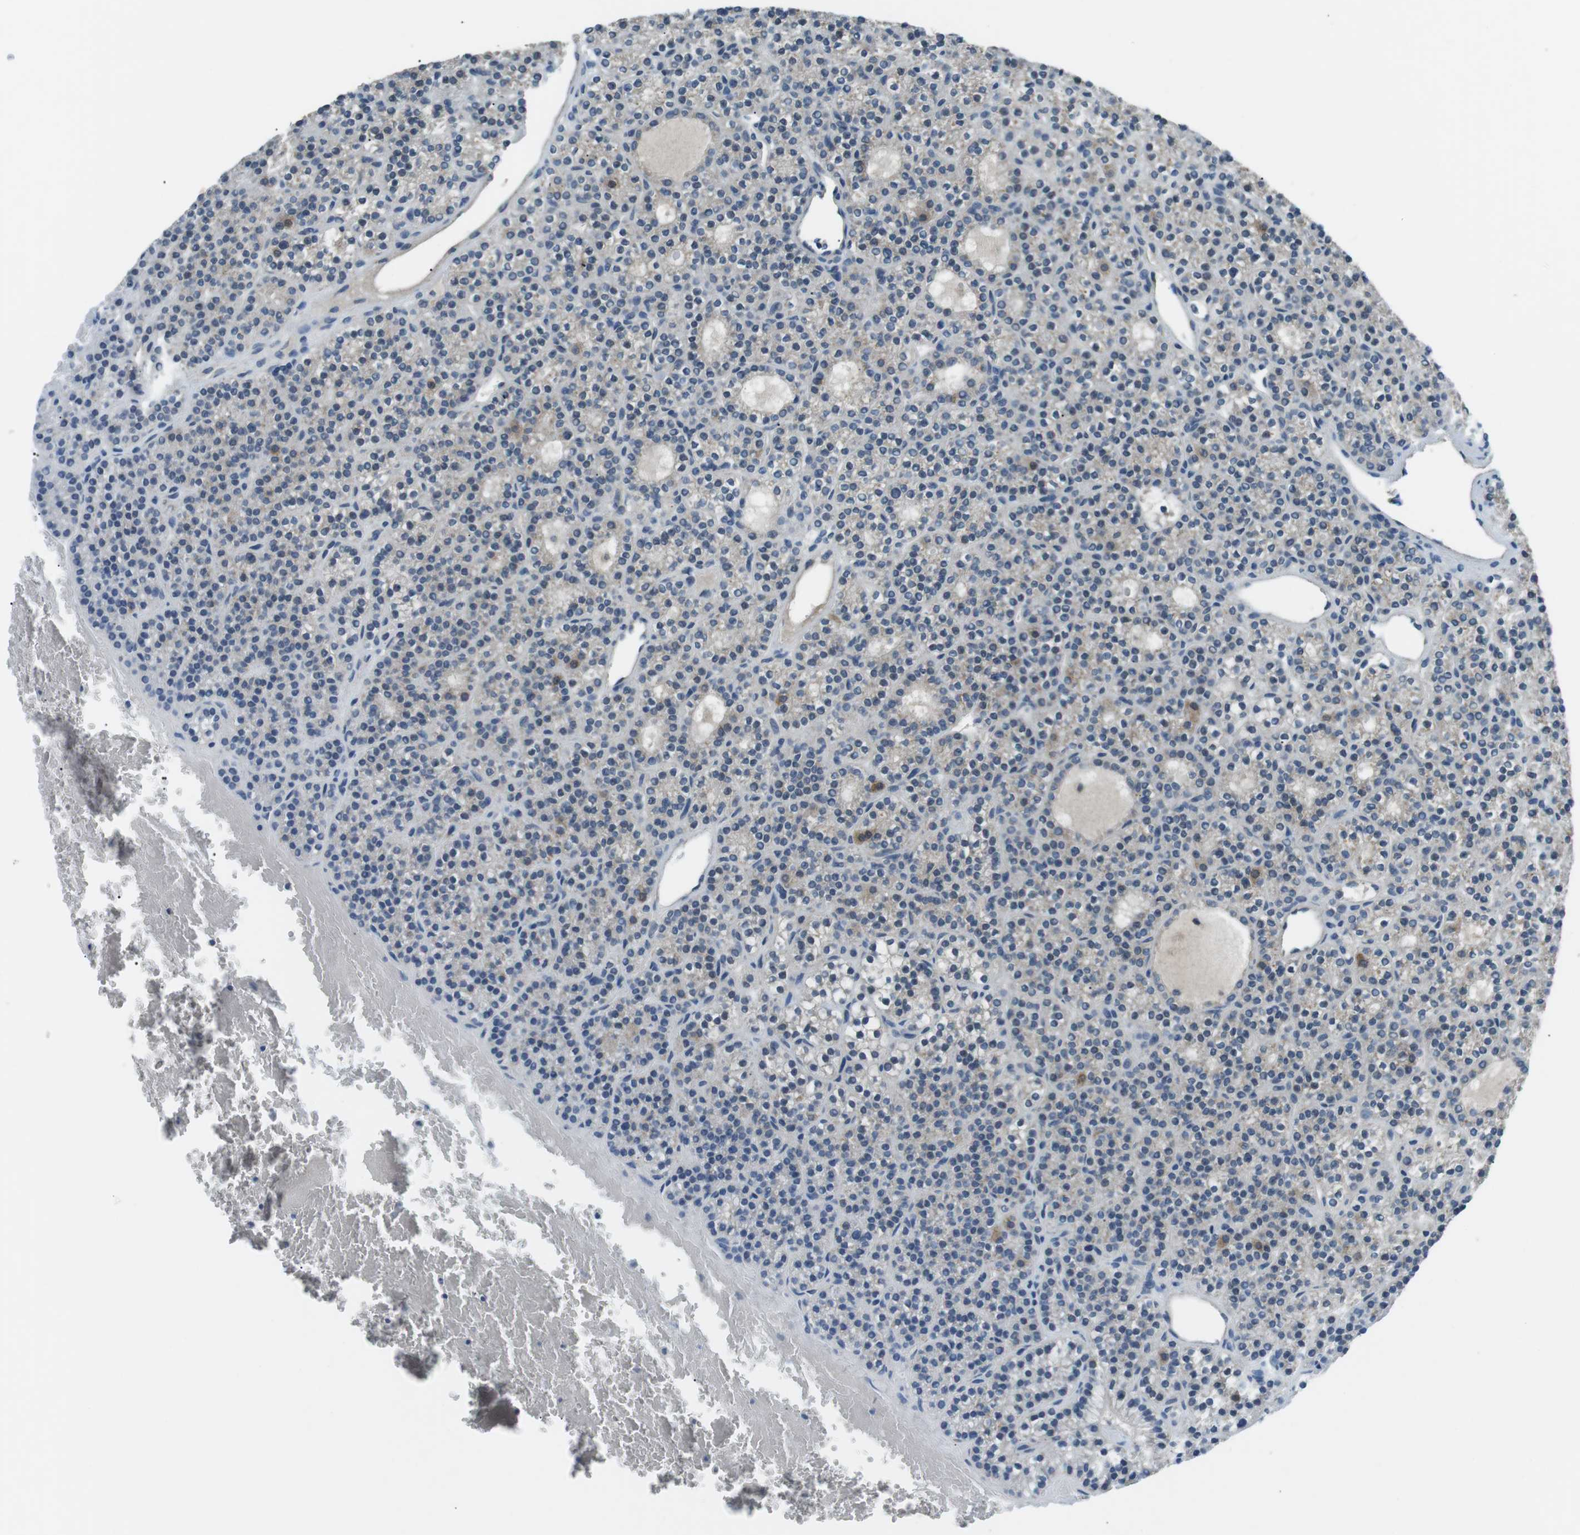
{"staining": {"intensity": "weak", "quantity": "25%-75%", "location": "cytoplasmic/membranous"}, "tissue": "parathyroid gland", "cell_type": "Glandular cells", "image_type": "normal", "snomed": [{"axis": "morphology", "description": "Normal tissue, NOS"}, {"axis": "morphology", "description": "Adenoma, NOS"}, {"axis": "topography", "description": "Parathyroid gland"}], "caption": "Protein analysis of benign parathyroid gland reveals weak cytoplasmic/membranous positivity in about 25%-75% of glandular cells.", "gene": "BACE1", "patient": {"sex": "female", "age": 64}}